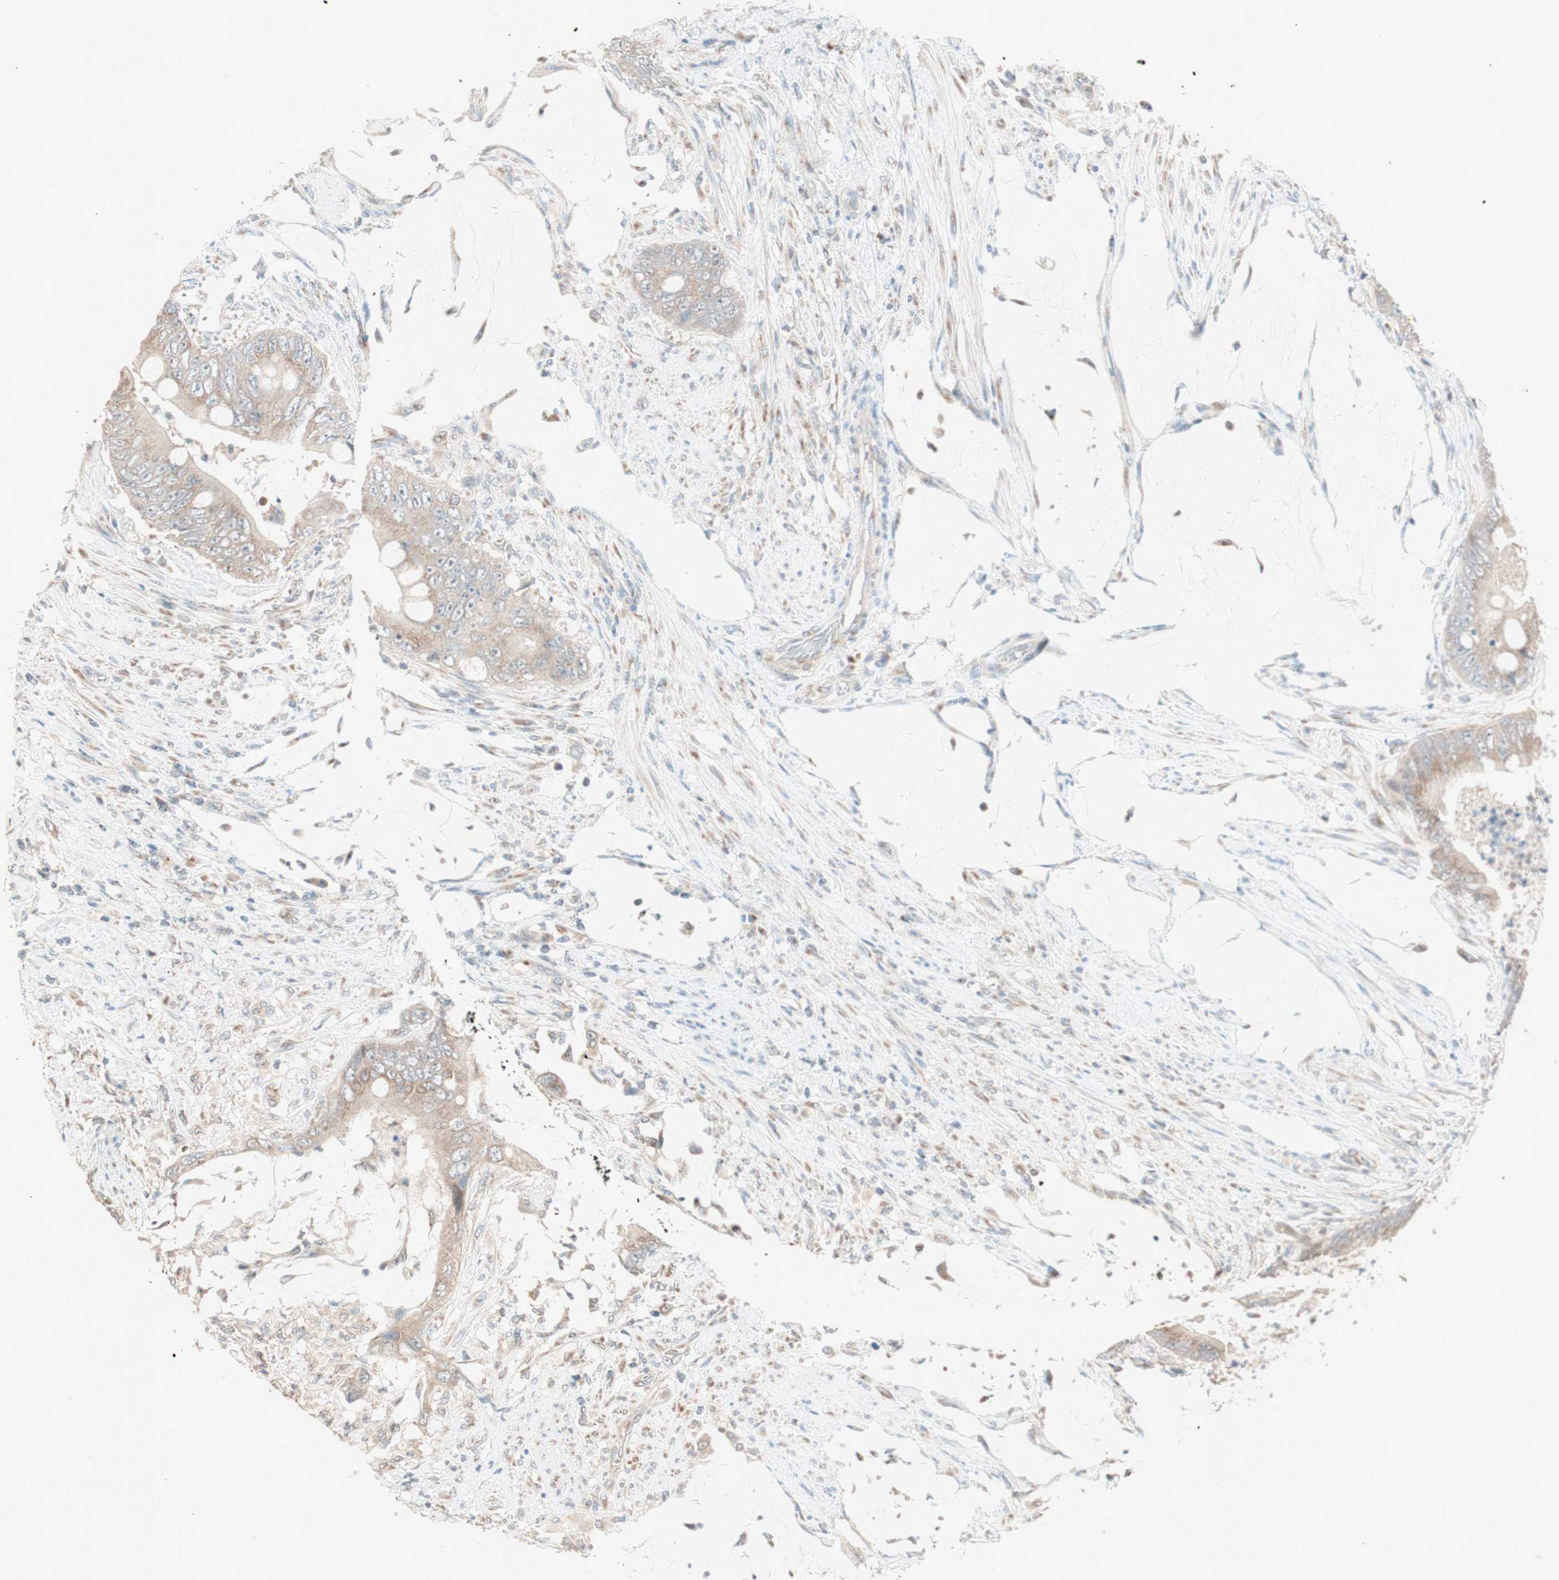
{"staining": {"intensity": "moderate", "quantity": "25%-75%", "location": "cytoplasmic/membranous"}, "tissue": "colorectal cancer", "cell_type": "Tumor cells", "image_type": "cancer", "snomed": [{"axis": "morphology", "description": "Adenocarcinoma, NOS"}, {"axis": "topography", "description": "Rectum"}], "caption": "Adenocarcinoma (colorectal) stained with immunohistochemistry (IHC) shows moderate cytoplasmic/membranous staining in approximately 25%-75% of tumor cells. Immunohistochemistry (ihc) stains the protein in brown and the nuclei are stained blue.", "gene": "SEC16A", "patient": {"sex": "female", "age": 77}}